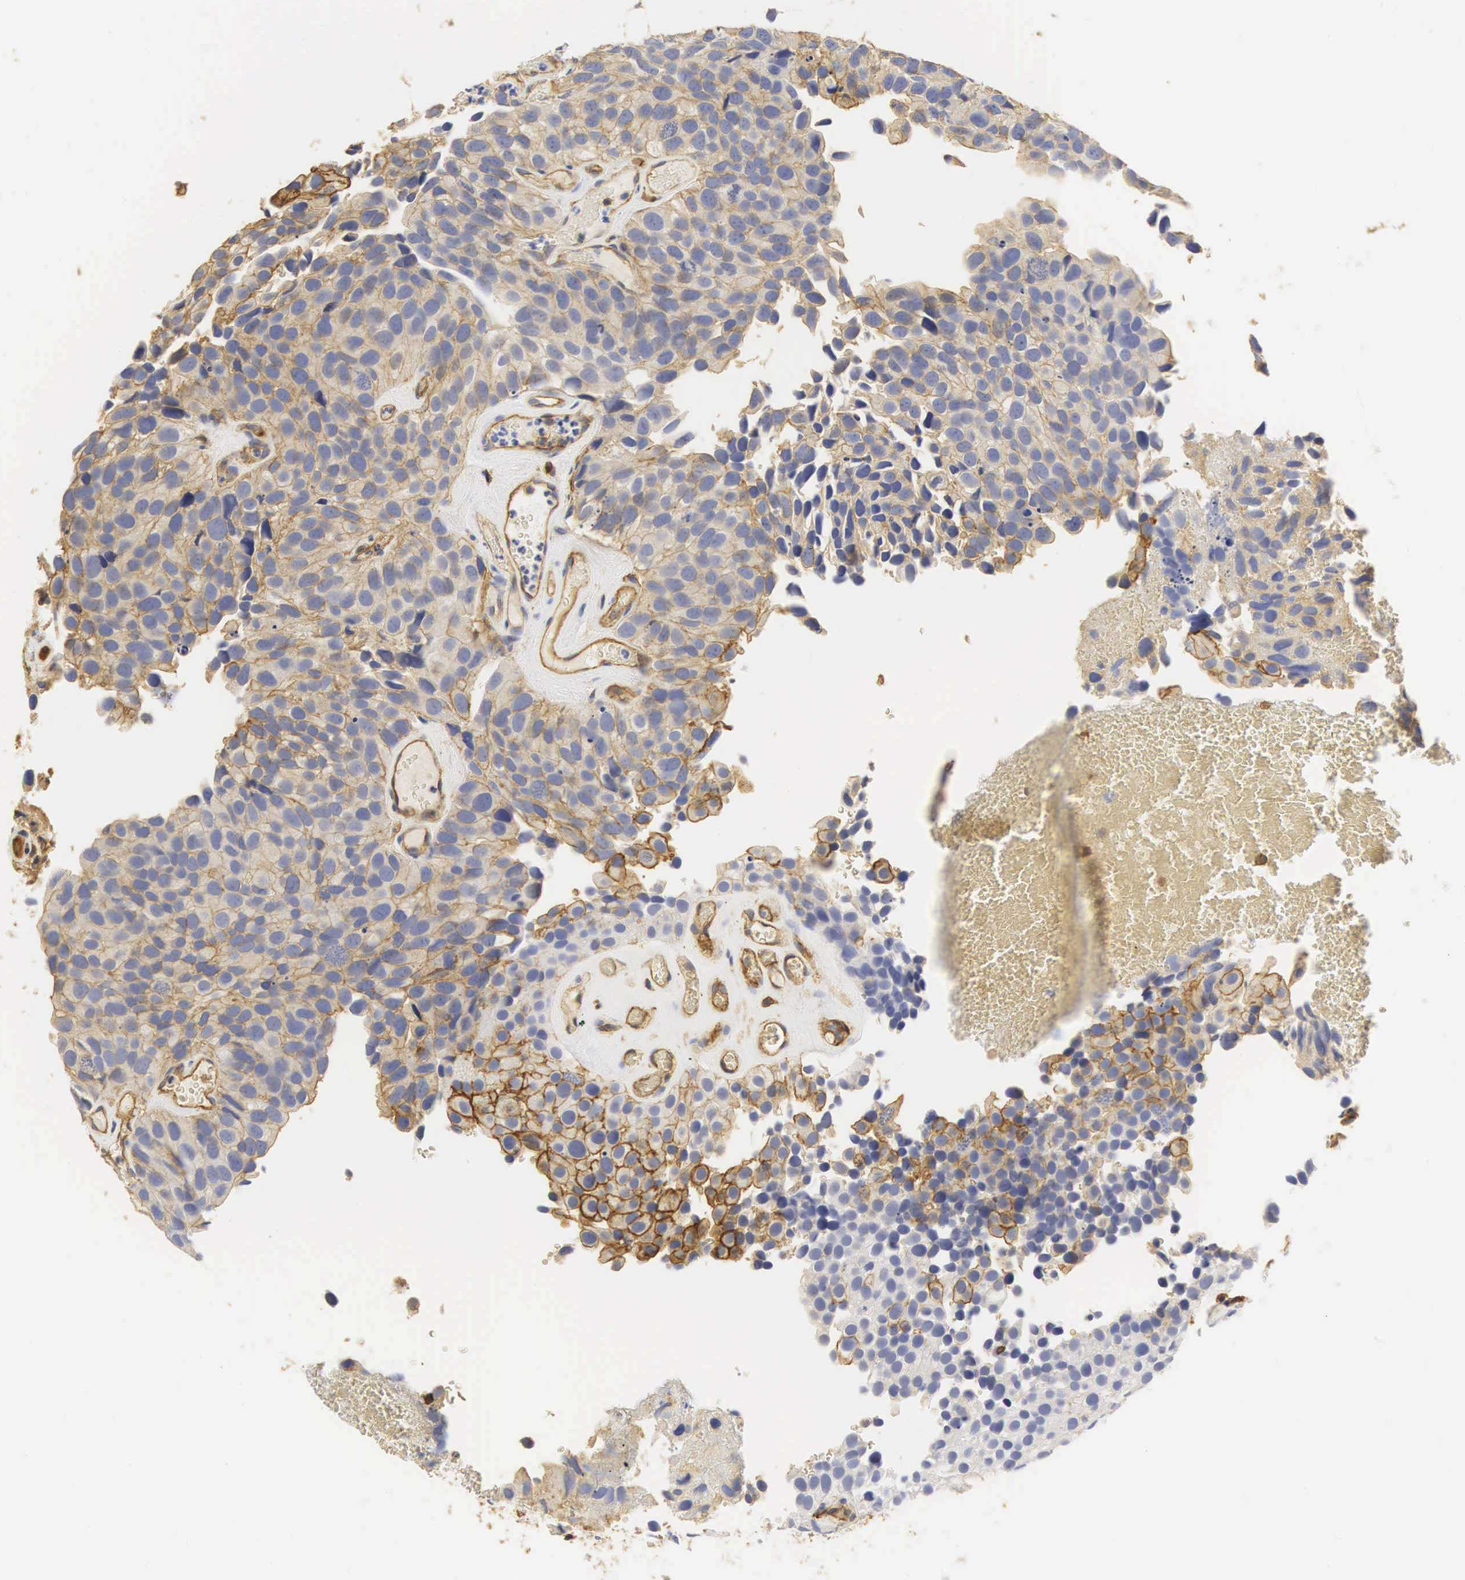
{"staining": {"intensity": "weak", "quantity": "25%-75%", "location": "cytoplasmic/membranous"}, "tissue": "urothelial cancer", "cell_type": "Tumor cells", "image_type": "cancer", "snomed": [{"axis": "morphology", "description": "Urothelial carcinoma, High grade"}, {"axis": "topography", "description": "Urinary bladder"}], "caption": "Human urothelial cancer stained with a brown dye demonstrates weak cytoplasmic/membranous positive positivity in approximately 25%-75% of tumor cells.", "gene": "CD99", "patient": {"sex": "male", "age": 72}}